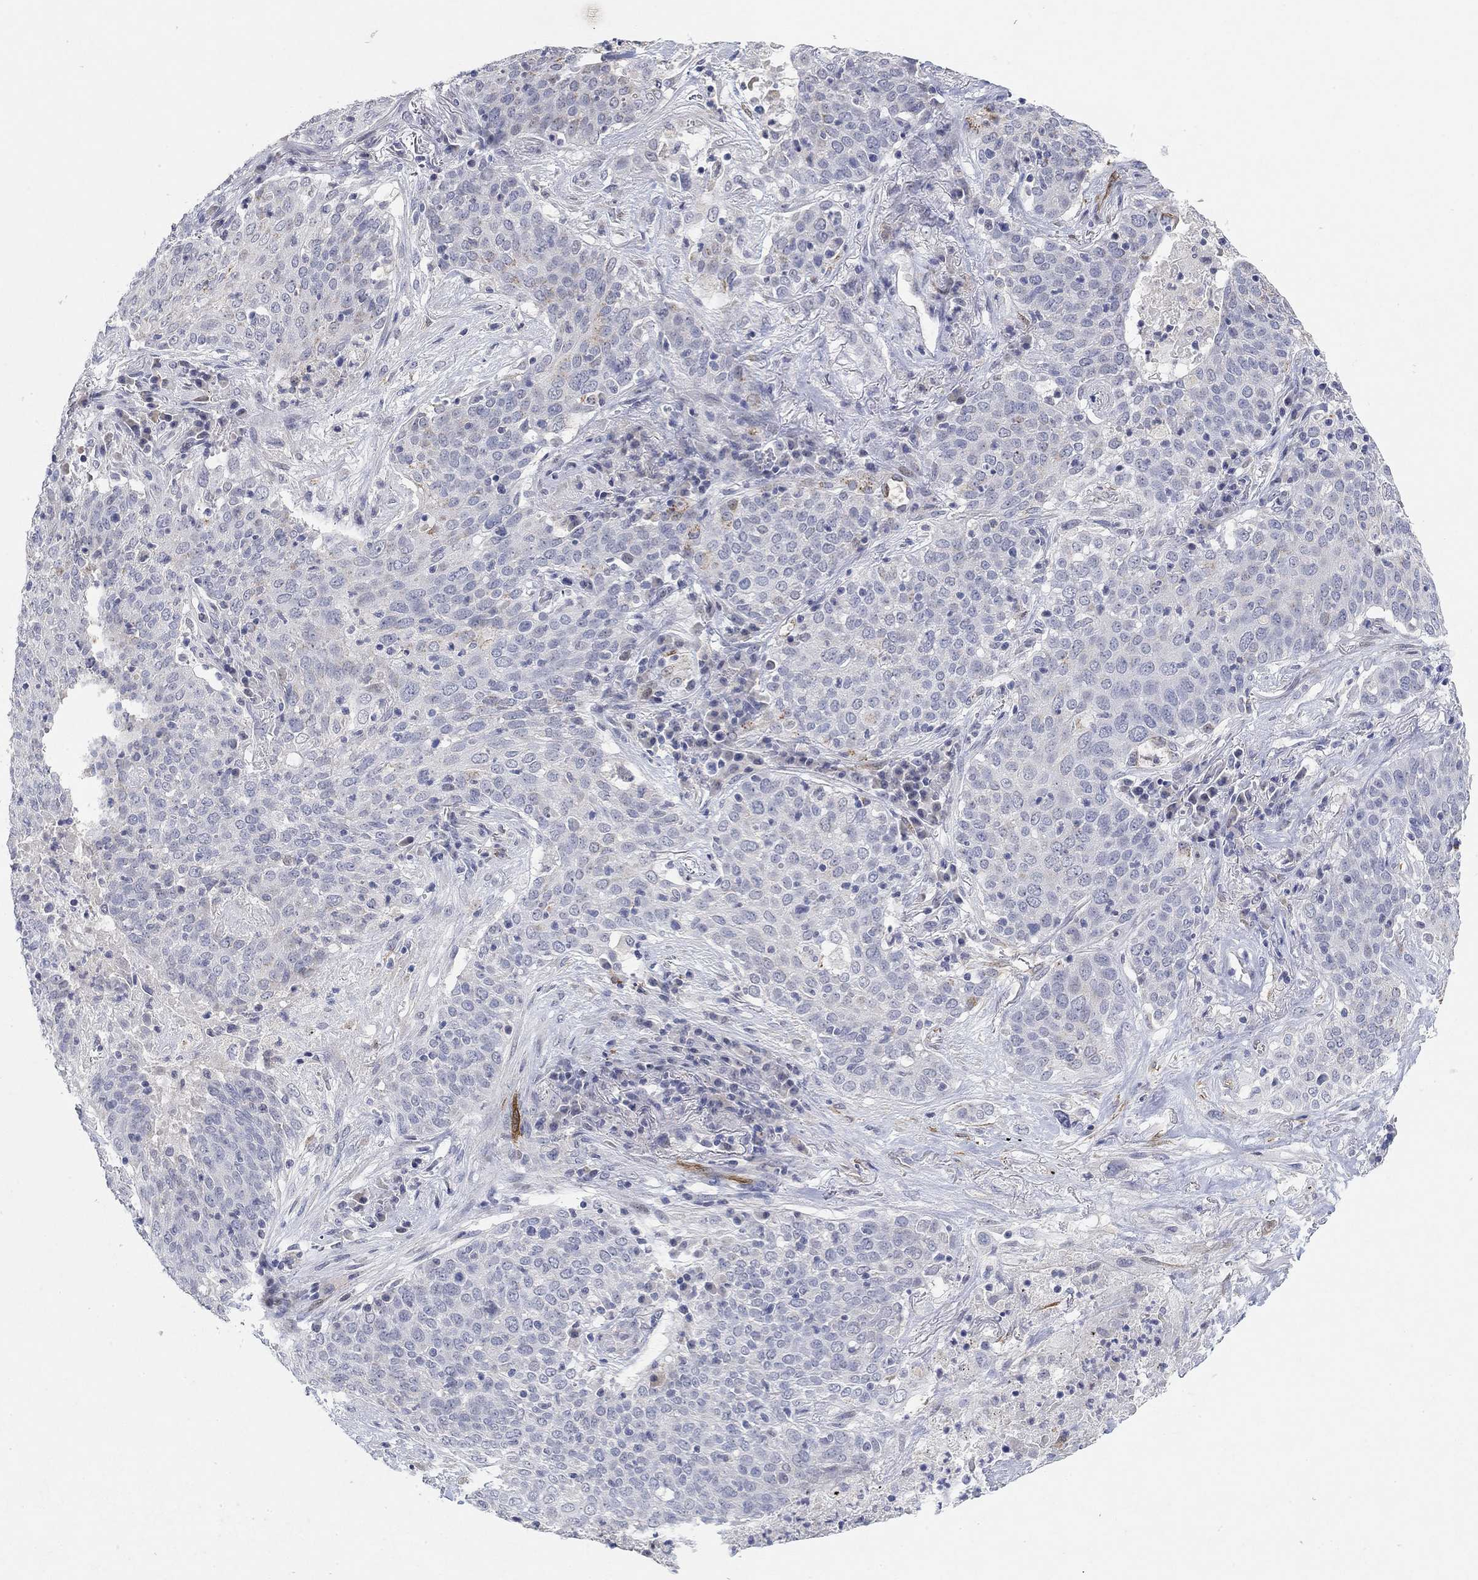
{"staining": {"intensity": "negative", "quantity": "none", "location": "none"}, "tissue": "lung cancer", "cell_type": "Tumor cells", "image_type": "cancer", "snomed": [{"axis": "morphology", "description": "Squamous cell carcinoma, NOS"}, {"axis": "topography", "description": "Lung"}], "caption": "Immunohistochemistry micrograph of neoplastic tissue: lung cancer (squamous cell carcinoma) stained with DAB (3,3'-diaminobenzidine) reveals no significant protein positivity in tumor cells. (IHC, brightfield microscopy, high magnification).", "gene": "VAT1L", "patient": {"sex": "male", "age": 82}}